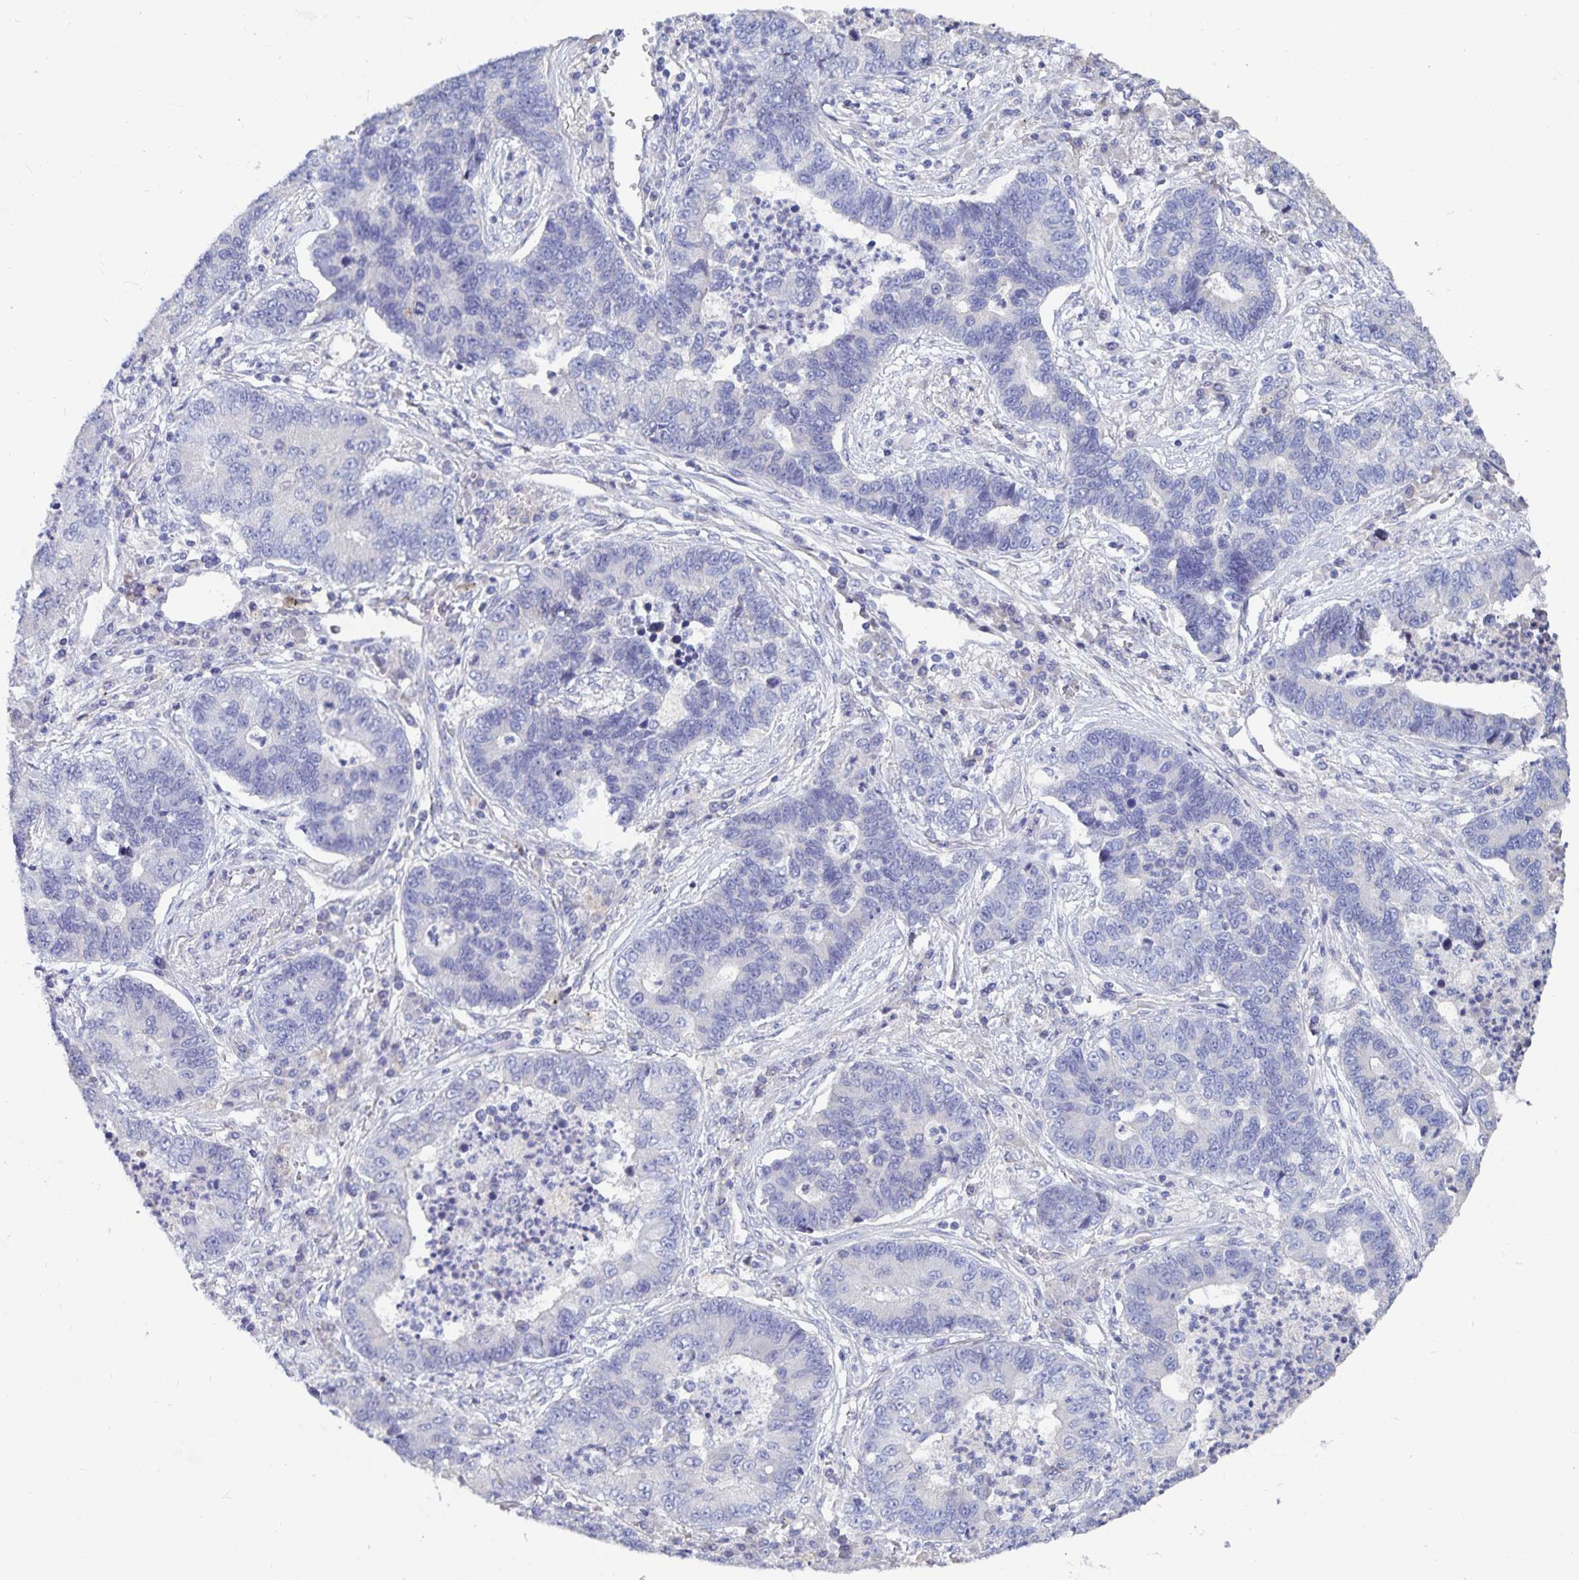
{"staining": {"intensity": "negative", "quantity": "none", "location": "none"}, "tissue": "lung cancer", "cell_type": "Tumor cells", "image_type": "cancer", "snomed": [{"axis": "morphology", "description": "Adenocarcinoma, NOS"}, {"axis": "topography", "description": "Lung"}], "caption": "The IHC histopathology image has no significant staining in tumor cells of lung adenocarcinoma tissue.", "gene": "CFAP69", "patient": {"sex": "female", "age": 57}}